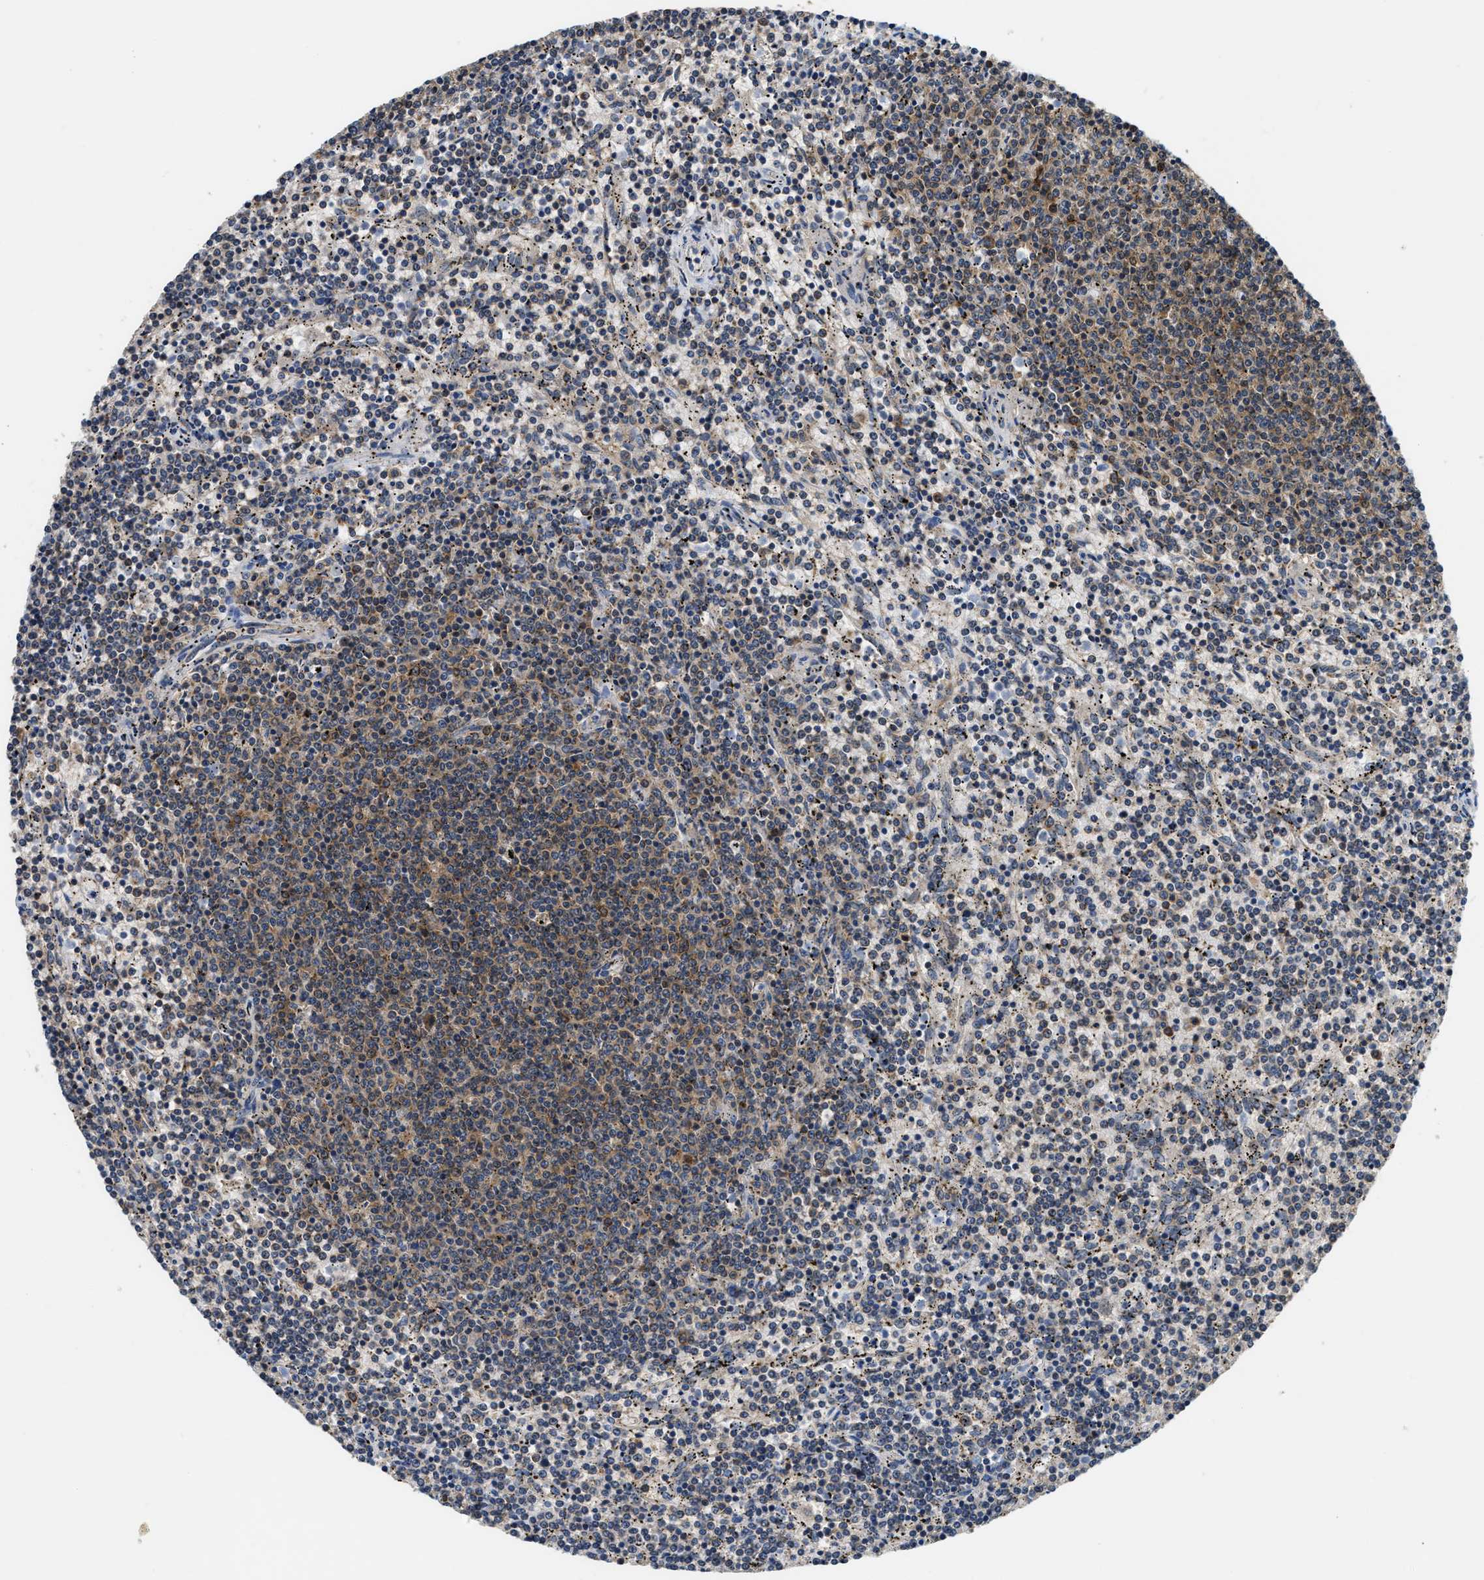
{"staining": {"intensity": "moderate", "quantity": "<25%", "location": "cytoplasmic/membranous"}, "tissue": "lymphoma", "cell_type": "Tumor cells", "image_type": "cancer", "snomed": [{"axis": "morphology", "description": "Malignant lymphoma, non-Hodgkin's type, Low grade"}, {"axis": "topography", "description": "Spleen"}], "caption": "Immunohistochemistry of human low-grade malignant lymphoma, non-Hodgkin's type displays low levels of moderate cytoplasmic/membranous expression in about <25% of tumor cells.", "gene": "CCM2", "patient": {"sex": "female", "age": 50}}